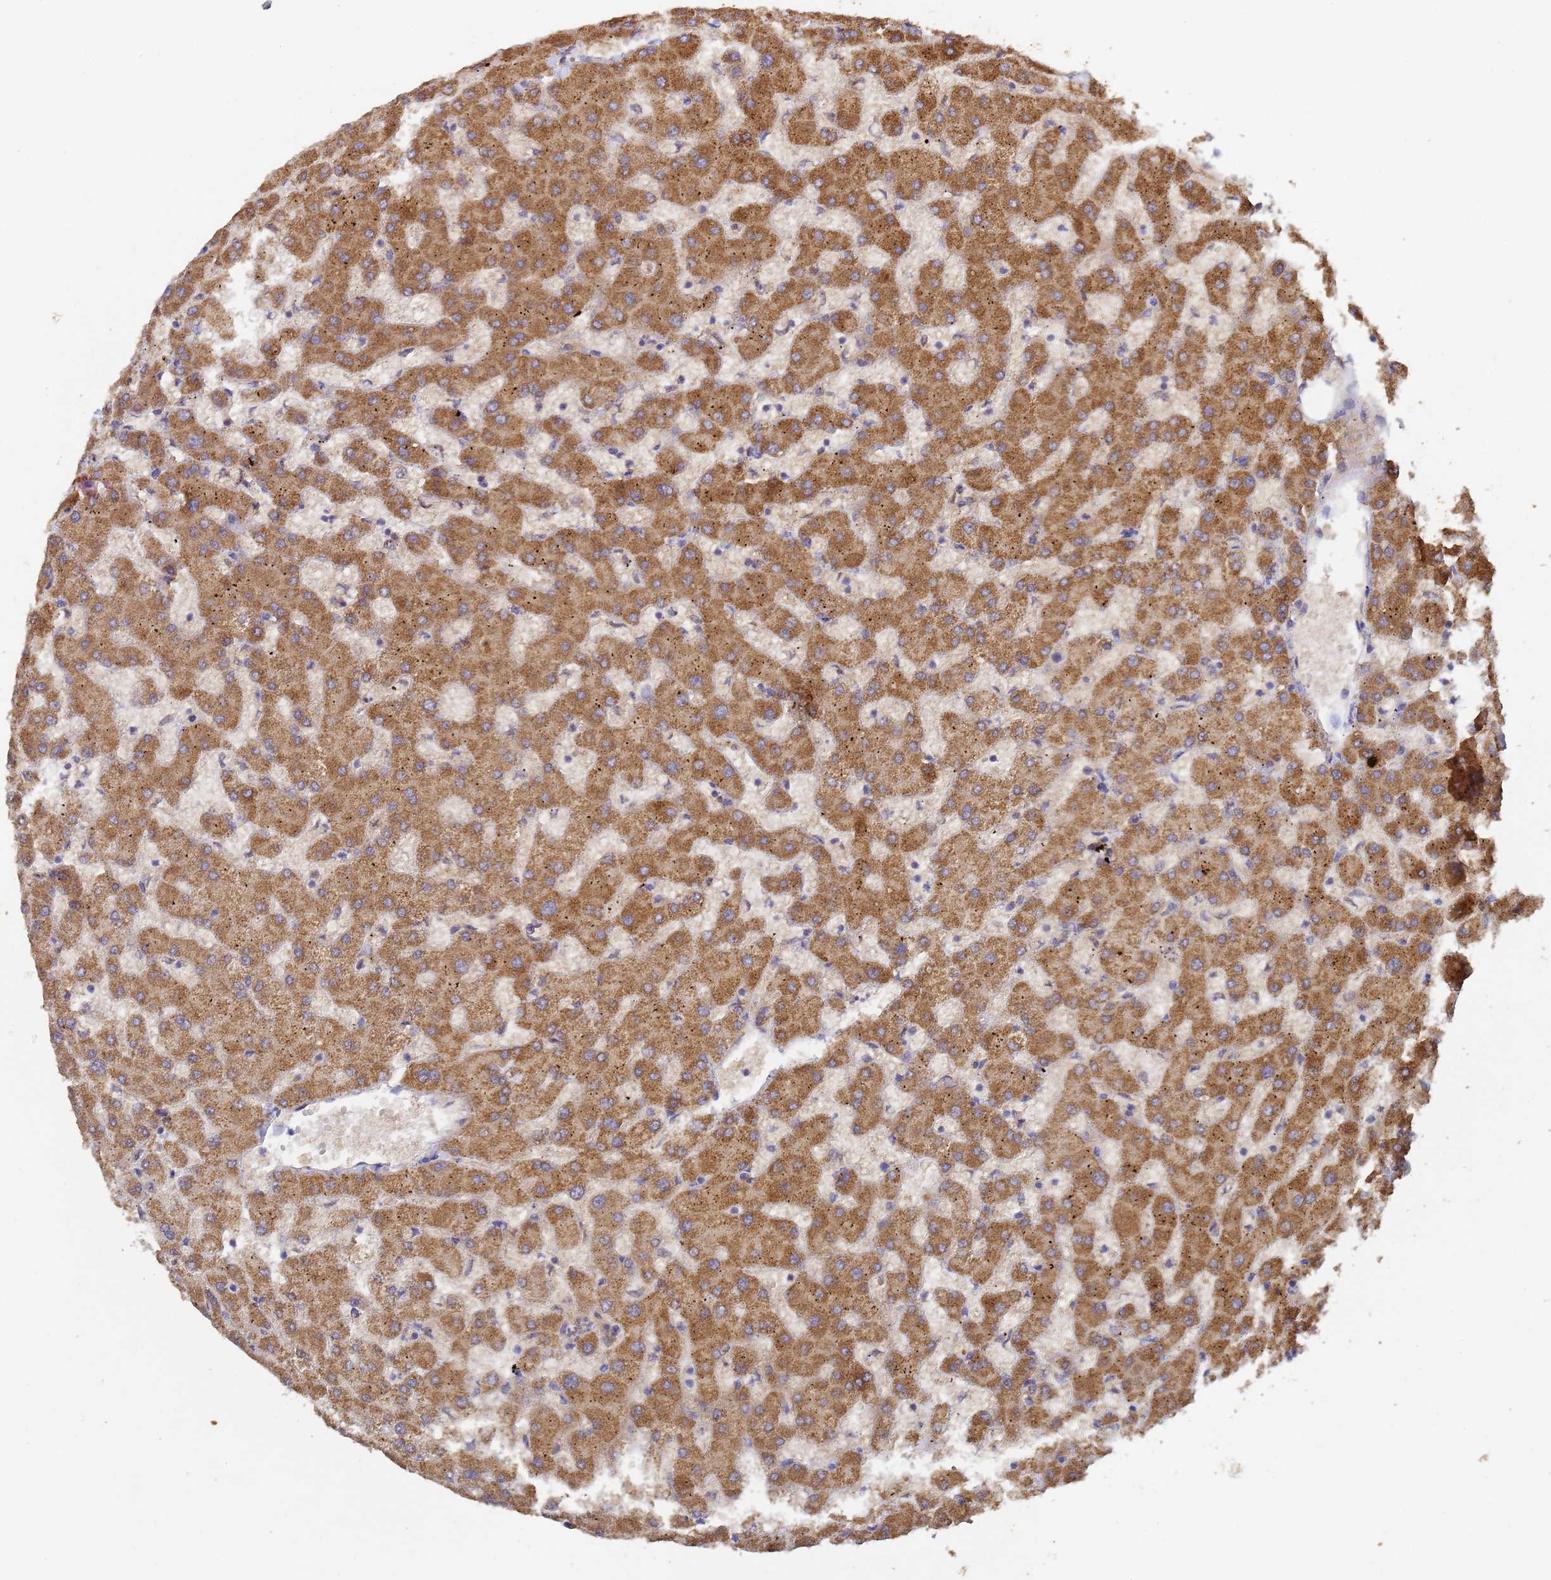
{"staining": {"intensity": "negative", "quantity": "none", "location": "none"}, "tissue": "liver", "cell_type": "Cholangiocytes", "image_type": "normal", "snomed": [{"axis": "morphology", "description": "Normal tissue, NOS"}, {"axis": "topography", "description": "Liver"}], "caption": "Histopathology image shows no protein staining in cholangiocytes of unremarkable liver. (DAB (3,3'-diaminobenzidine) immunohistochemistry (IHC), high magnification).", "gene": "SECISBP2", "patient": {"sex": "female", "age": 63}}